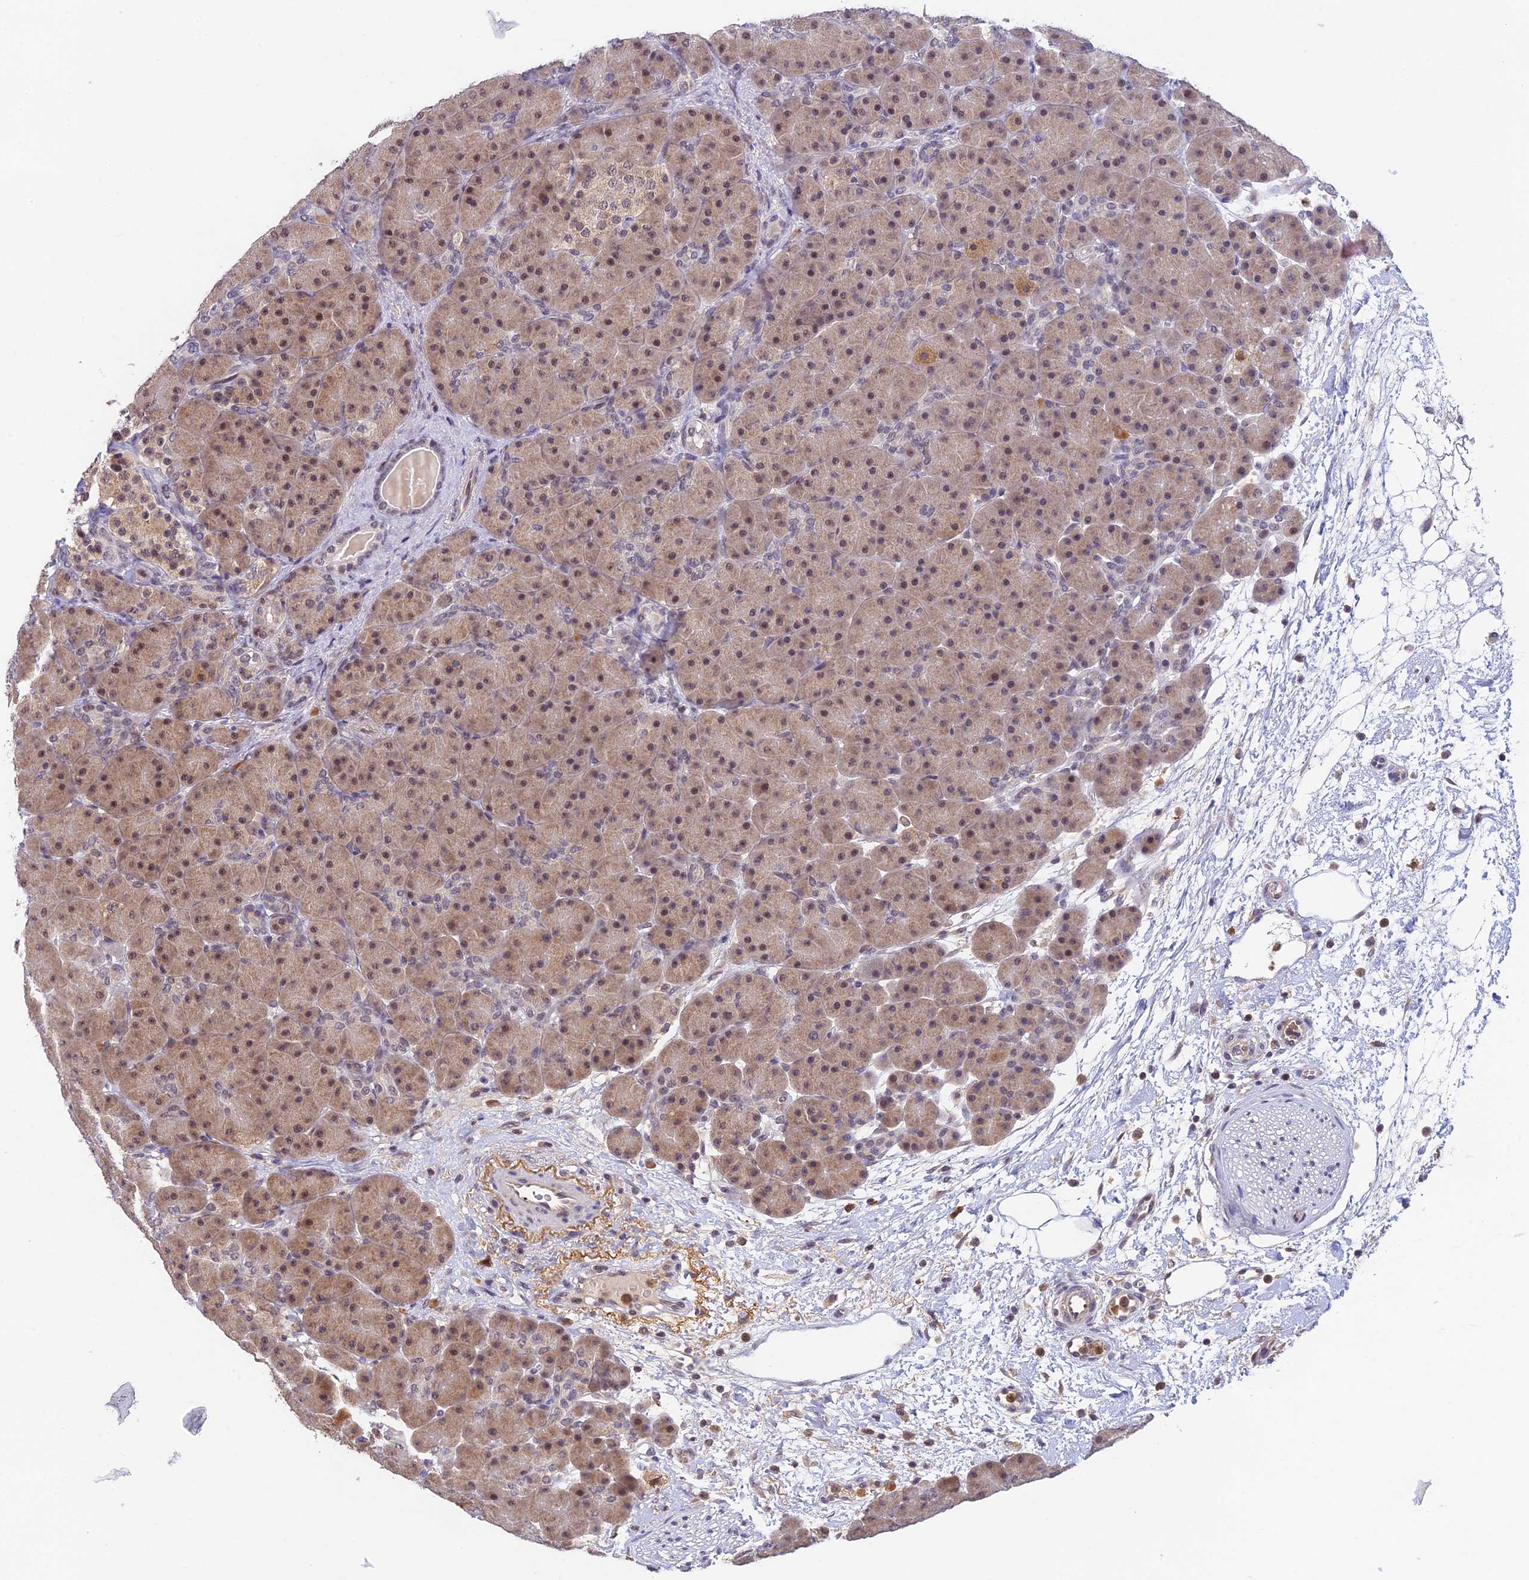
{"staining": {"intensity": "moderate", "quantity": ">75%", "location": "cytoplasmic/membranous,nuclear"}, "tissue": "pancreas", "cell_type": "Exocrine glandular cells", "image_type": "normal", "snomed": [{"axis": "morphology", "description": "Normal tissue, NOS"}, {"axis": "topography", "description": "Pancreas"}], "caption": "Protein staining of unremarkable pancreas demonstrates moderate cytoplasmic/membranous,nuclear staining in approximately >75% of exocrine glandular cells. The protein is shown in brown color, while the nuclei are stained blue.", "gene": "PEX16", "patient": {"sex": "male", "age": 66}}